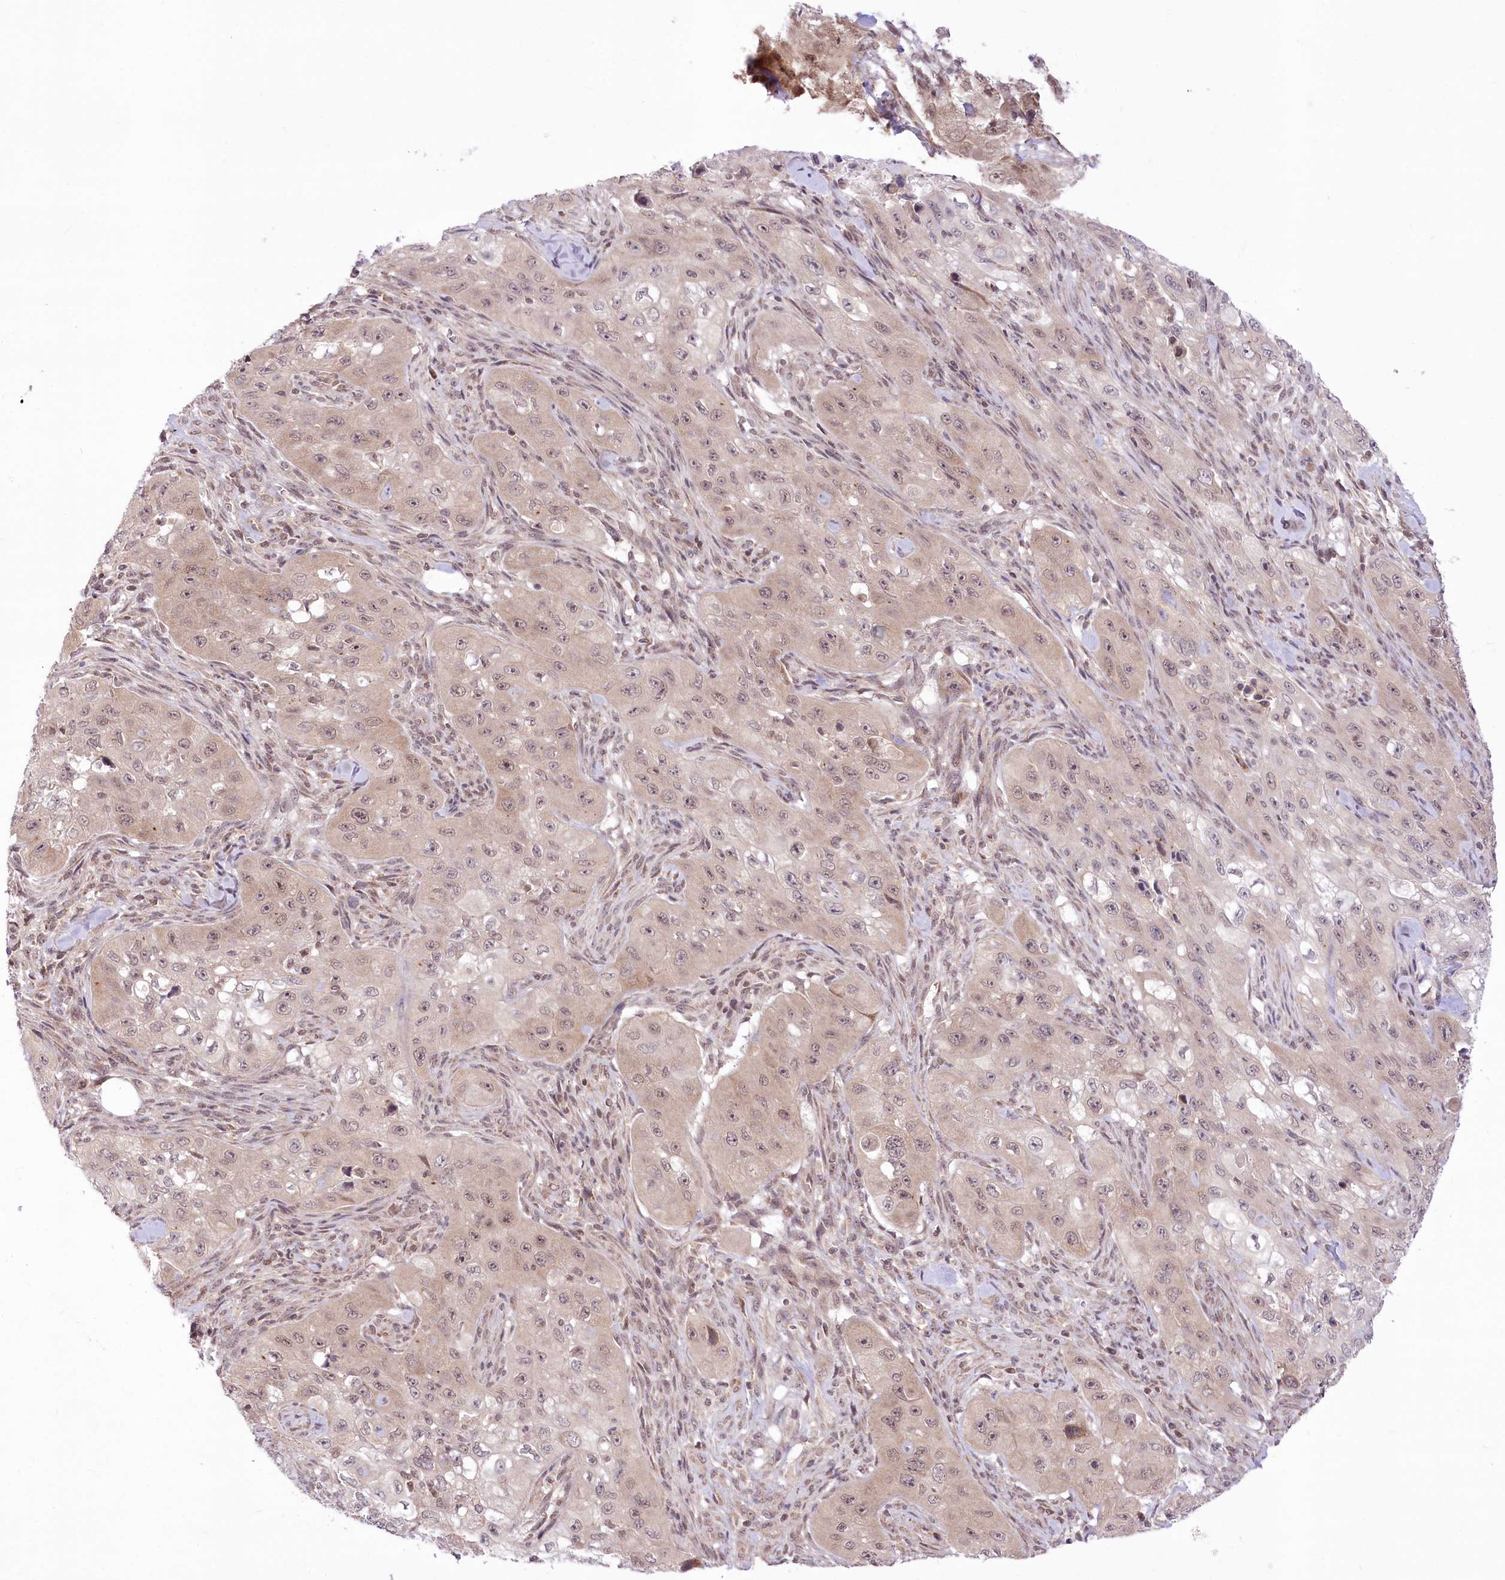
{"staining": {"intensity": "weak", "quantity": "<25%", "location": "nuclear"}, "tissue": "skin cancer", "cell_type": "Tumor cells", "image_type": "cancer", "snomed": [{"axis": "morphology", "description": "Squamous cell carcinoma, NOS"}, {"axis": "topography", "description": "Skin"}, {"axis": "topography", "description": "Subcutis"}], "caption": "High magnification brightfield microscopy of skin cancer stained with DAB (brown) and counterstained with hematoxylin (blue): tumor cells show no significant positivity.", "gene": "ZMAT2", "patient": {"sex": "male", "age": 73}}